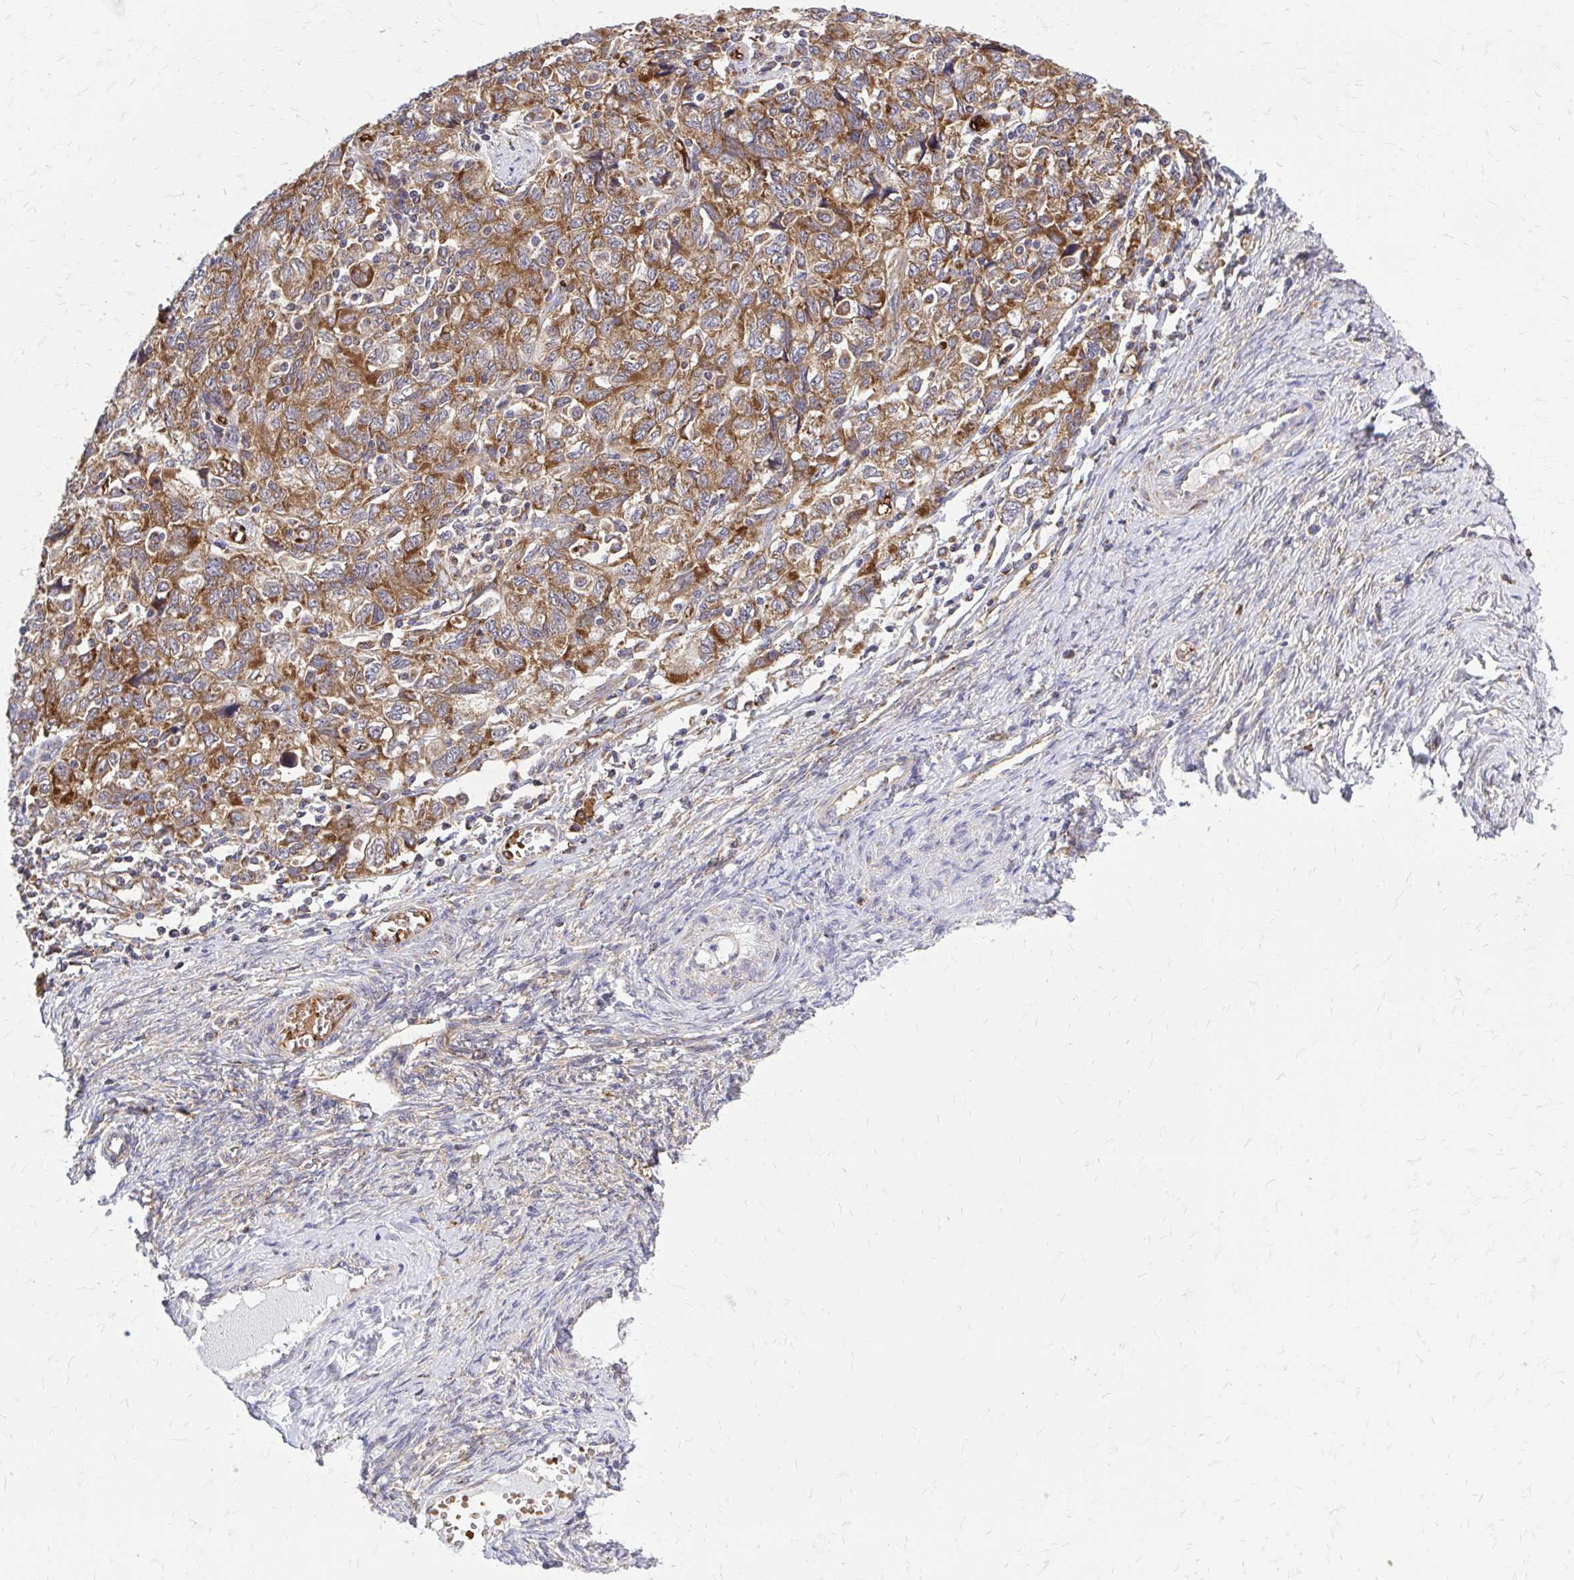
{"staining": {"intensity": "moderate", "quantity": ">75%", "location": "cytoplasmic/membranous"}, "tissue": "ovarian cancer", "cell_type": "Tumor cells", "image_type": "cancer", "snomed": [{"axis": "morphology", "description": "Carcinoma, NOS"}, {"axis": "morphology", "description": "Cystadenocarcinoma, serous, NOS"}, {"axis": "topography", "description": "Ovary"}], "caption": "Immunohistochemical staining of human ovarian cancer shows moderate cytoplasmic/membranous protein expression in about >75% of tumor cells.", "gene": "PDK4", "patient": {"sex": "female", "age": 69}}